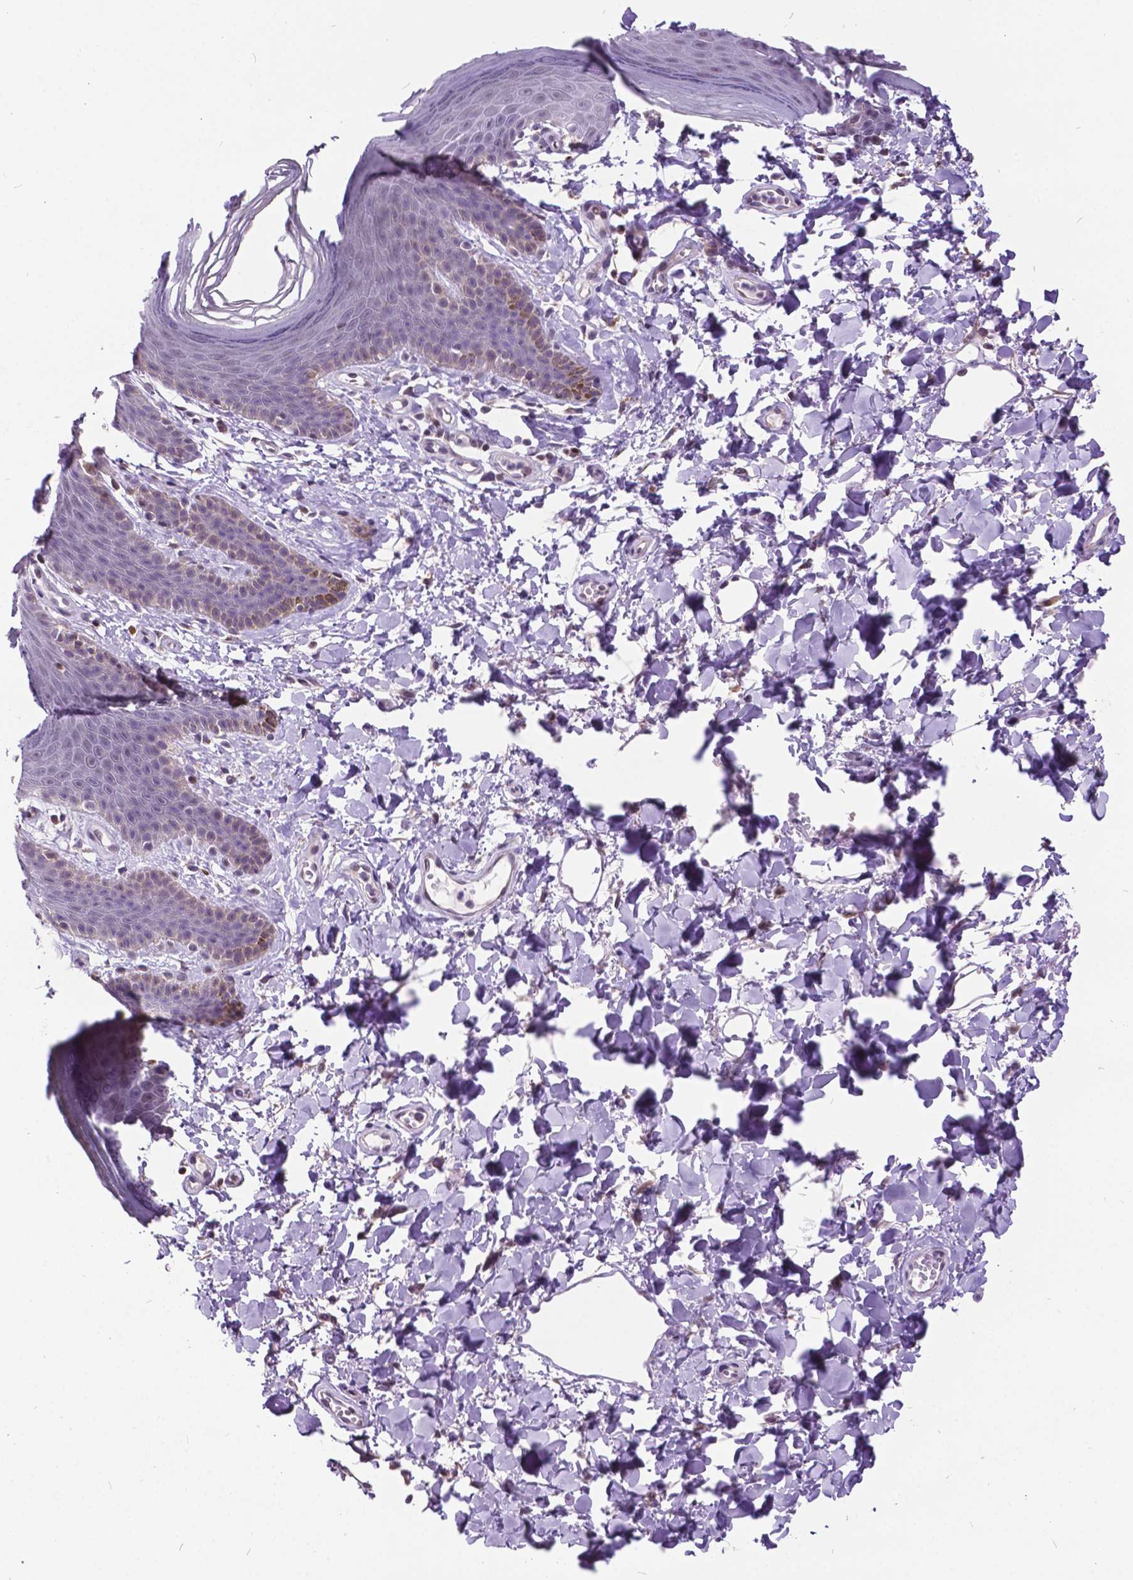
{"staining": {"intensity": "negative", "quantity": "none", "location": "none"}, "tissue": "skin", "cell_type": "Epidermal cells", "image_type": "normal", "snomed": [{"axis": "morphology", "description": "Normal tissue, NOS"}, {"axis": "topography", "description": "Anal"}], "caption": "Skin stained for a protein using immunohistochemistry shows no expression epidermal cells.", "gene": "DPF3", "patient": {"sex": "male", "age": 53}}